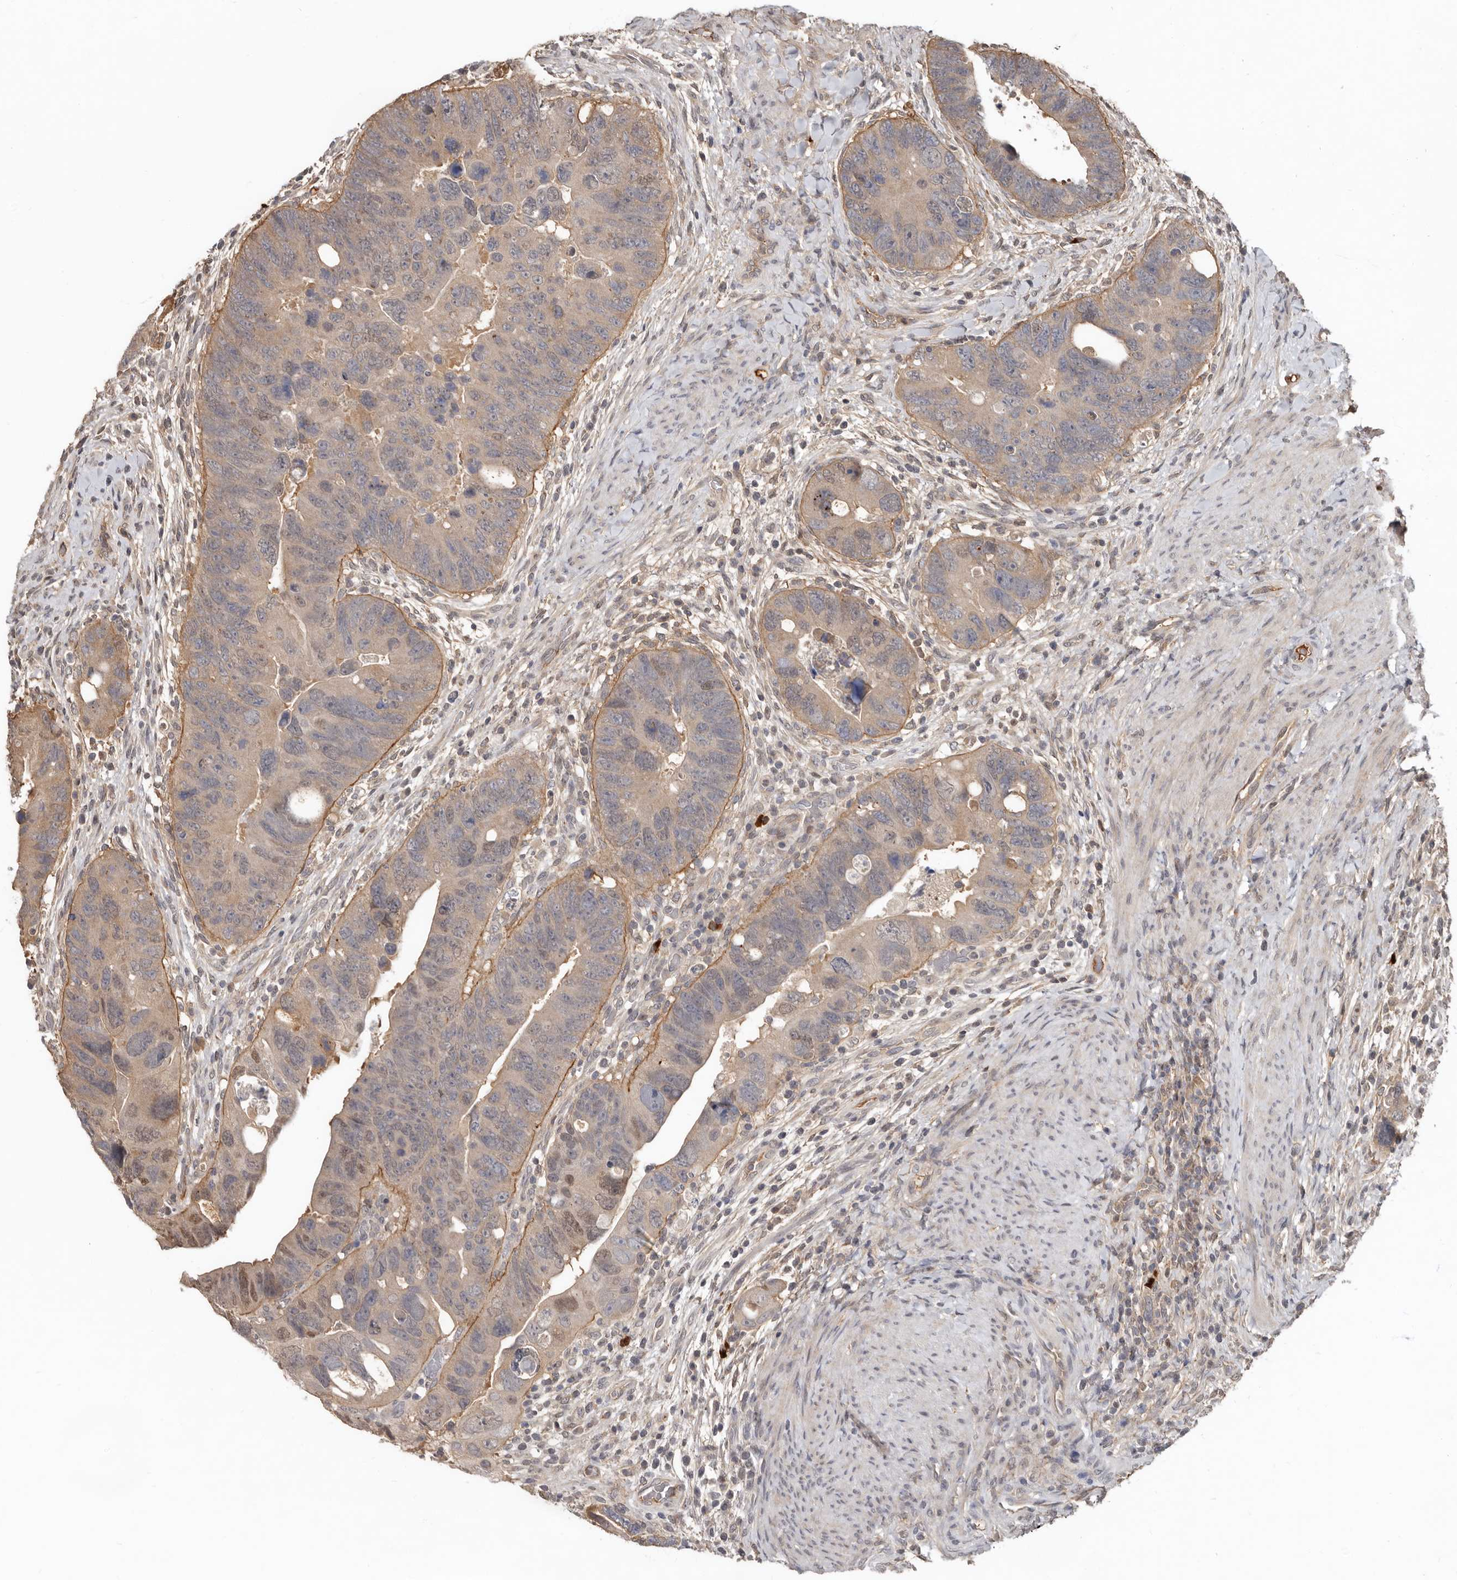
{"staining": {"intensity": "weak", "quantity": ">75%", "location": "cytoplasmic/membranous"}, "tissue": "colorectal cancer", "cell_type": "Tumor cells", "image_type": "cancer", "snomed": [{"axis": "morphology", "description": "Adenocarcinoma, NOS"}, {"axis": "topography", "description": "Rectum"}], "caption": "Colorectal cancer (adenocarcinoma) stained for a protein displays weak cytoplasmic/membranous positivity in tumor cells.", "gene": "LRGUK", "patient": {"sex": "male", "age": 59}}